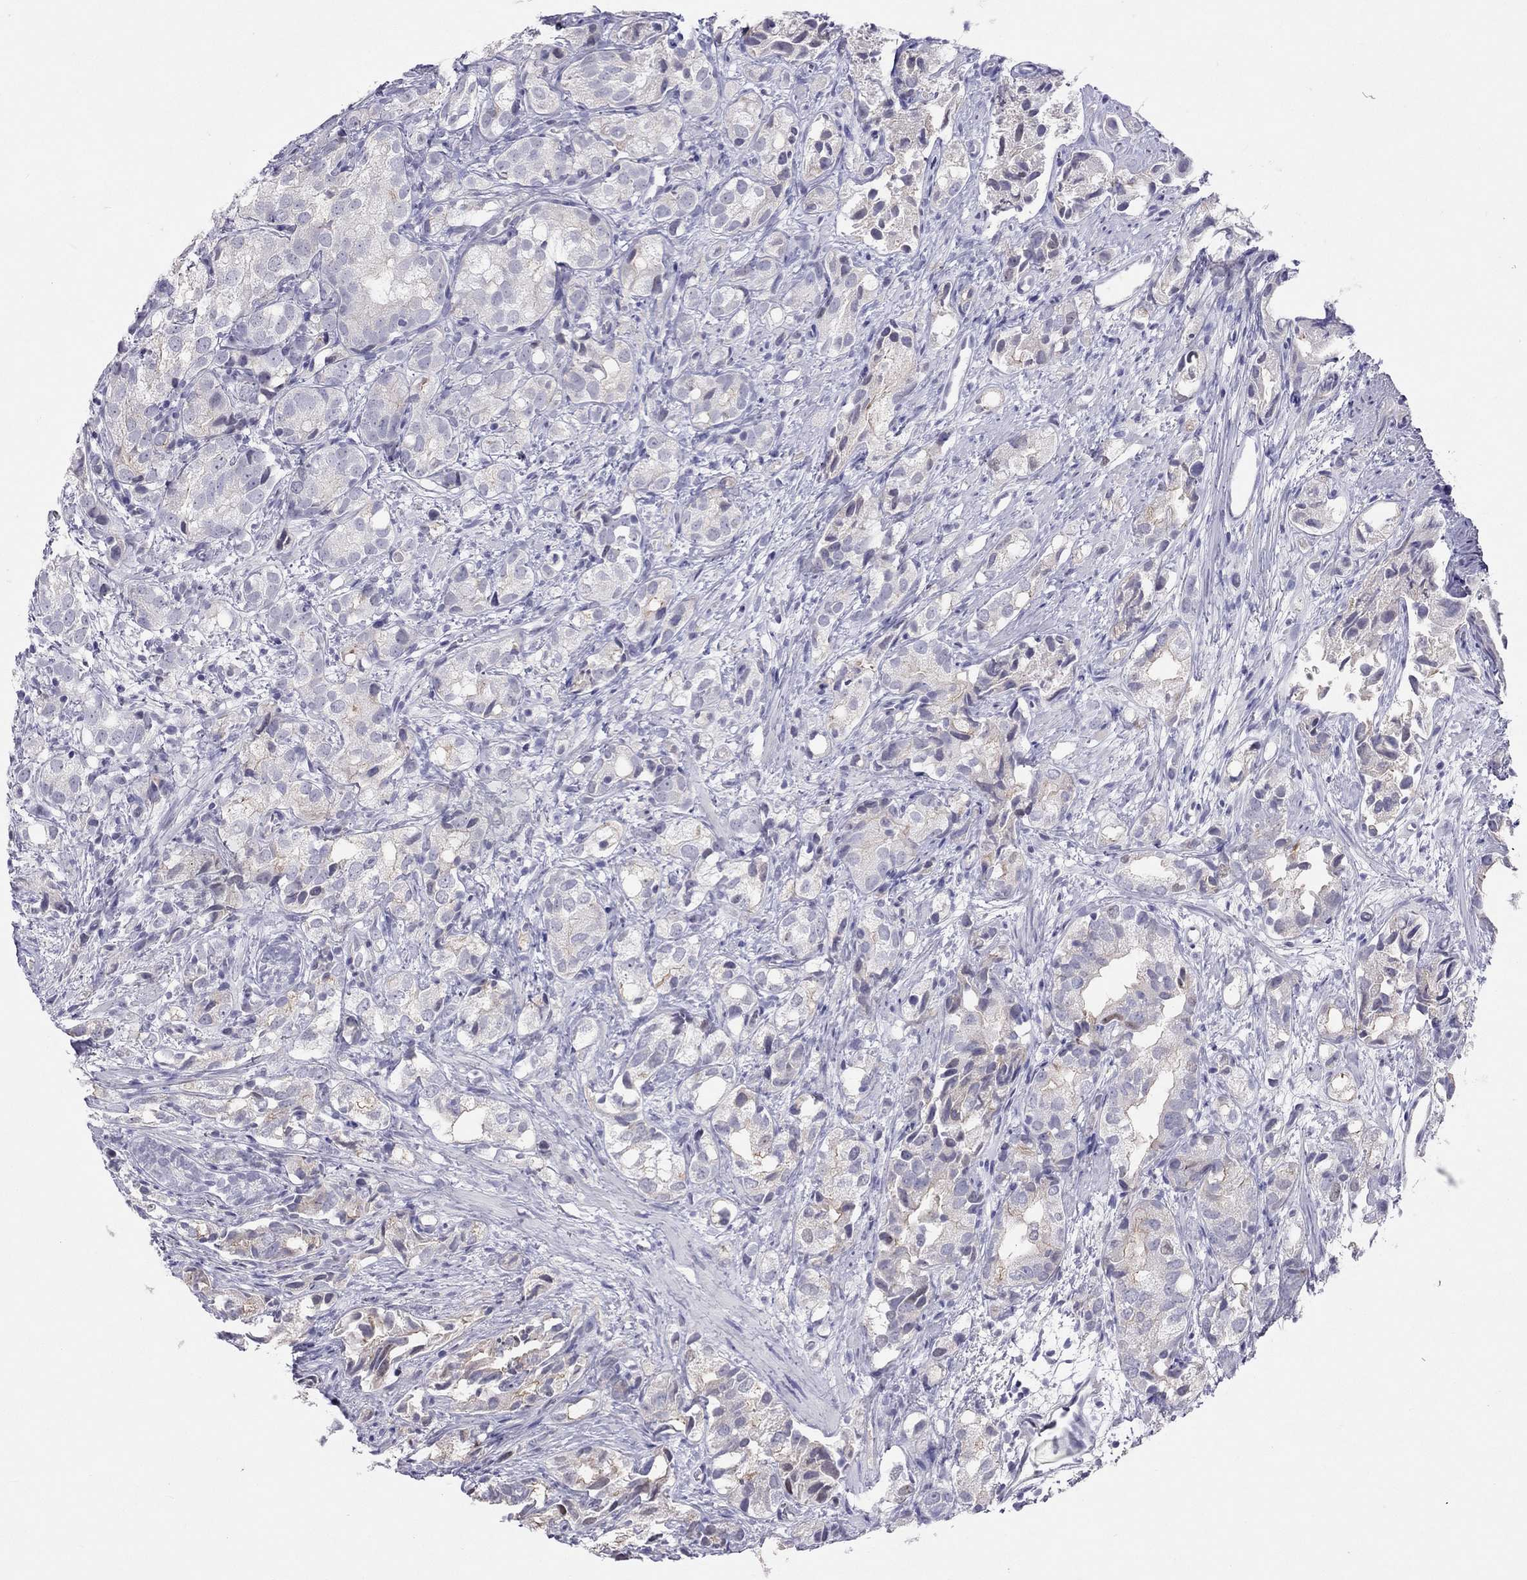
{"staining": {"intensity": "negative", "quantity": "none", "location": "none"}, "tissue": "prostate cancer", "cell_type": "Tumor cells", "image_type": "cancer", "snomed": [{"axis": "morphology", "description": "Adenocarcinoma, High grade"}, {"axis": "topography", "description": "Prostate"}], "caption": "DAB (3,3'-diaminobenzidine) immunohistochemical staining of human prostate cancer (high-grade adenocarcinoma) exhibits no significant positivity in tumor cells.", "gene": "JHY", "patient": {"sex": "male", "age": 82}}